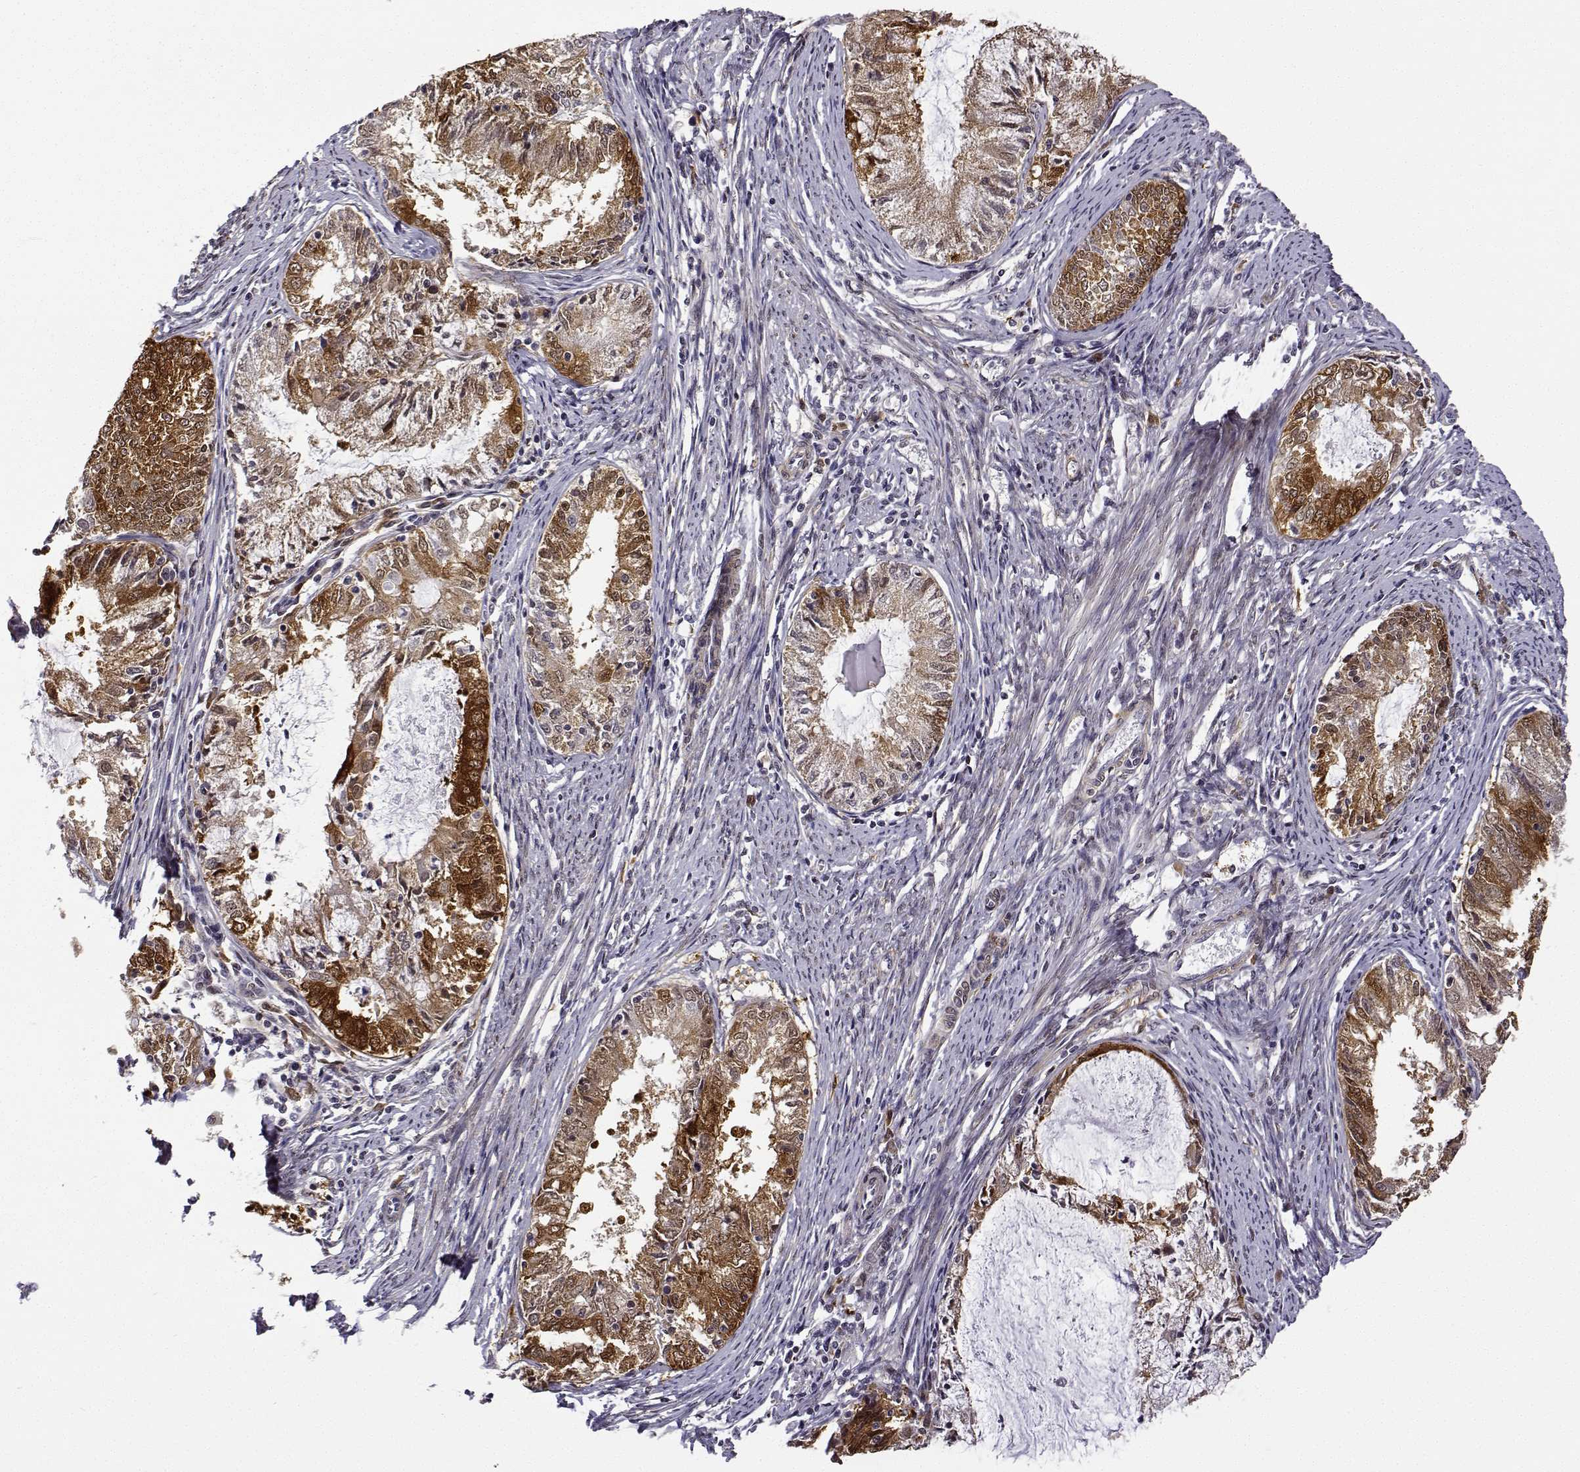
{"staining": {"intensity": "moderate", "quantity": ">75%", "location": "cytoplasmic/membranous,nuclear"}, "tissue": "endometrial cancer", "cell_type": "Tumor cells", "image_type": "cancer", "snomed": [{"axis": "morphology", "description": "Adenocarcinoma, NOS"}, {"axis": "topography", "description": "Endometrium"}], "caption": "DAB immunohistochemical staining of endometrial adenocarcinoma shows moderate cytoplasmic/membranous and nuclear protein staining in approximately >75% of tumor cells.", "gene": "PHGDH", "patient": {"sex": "female", "age": 57}}